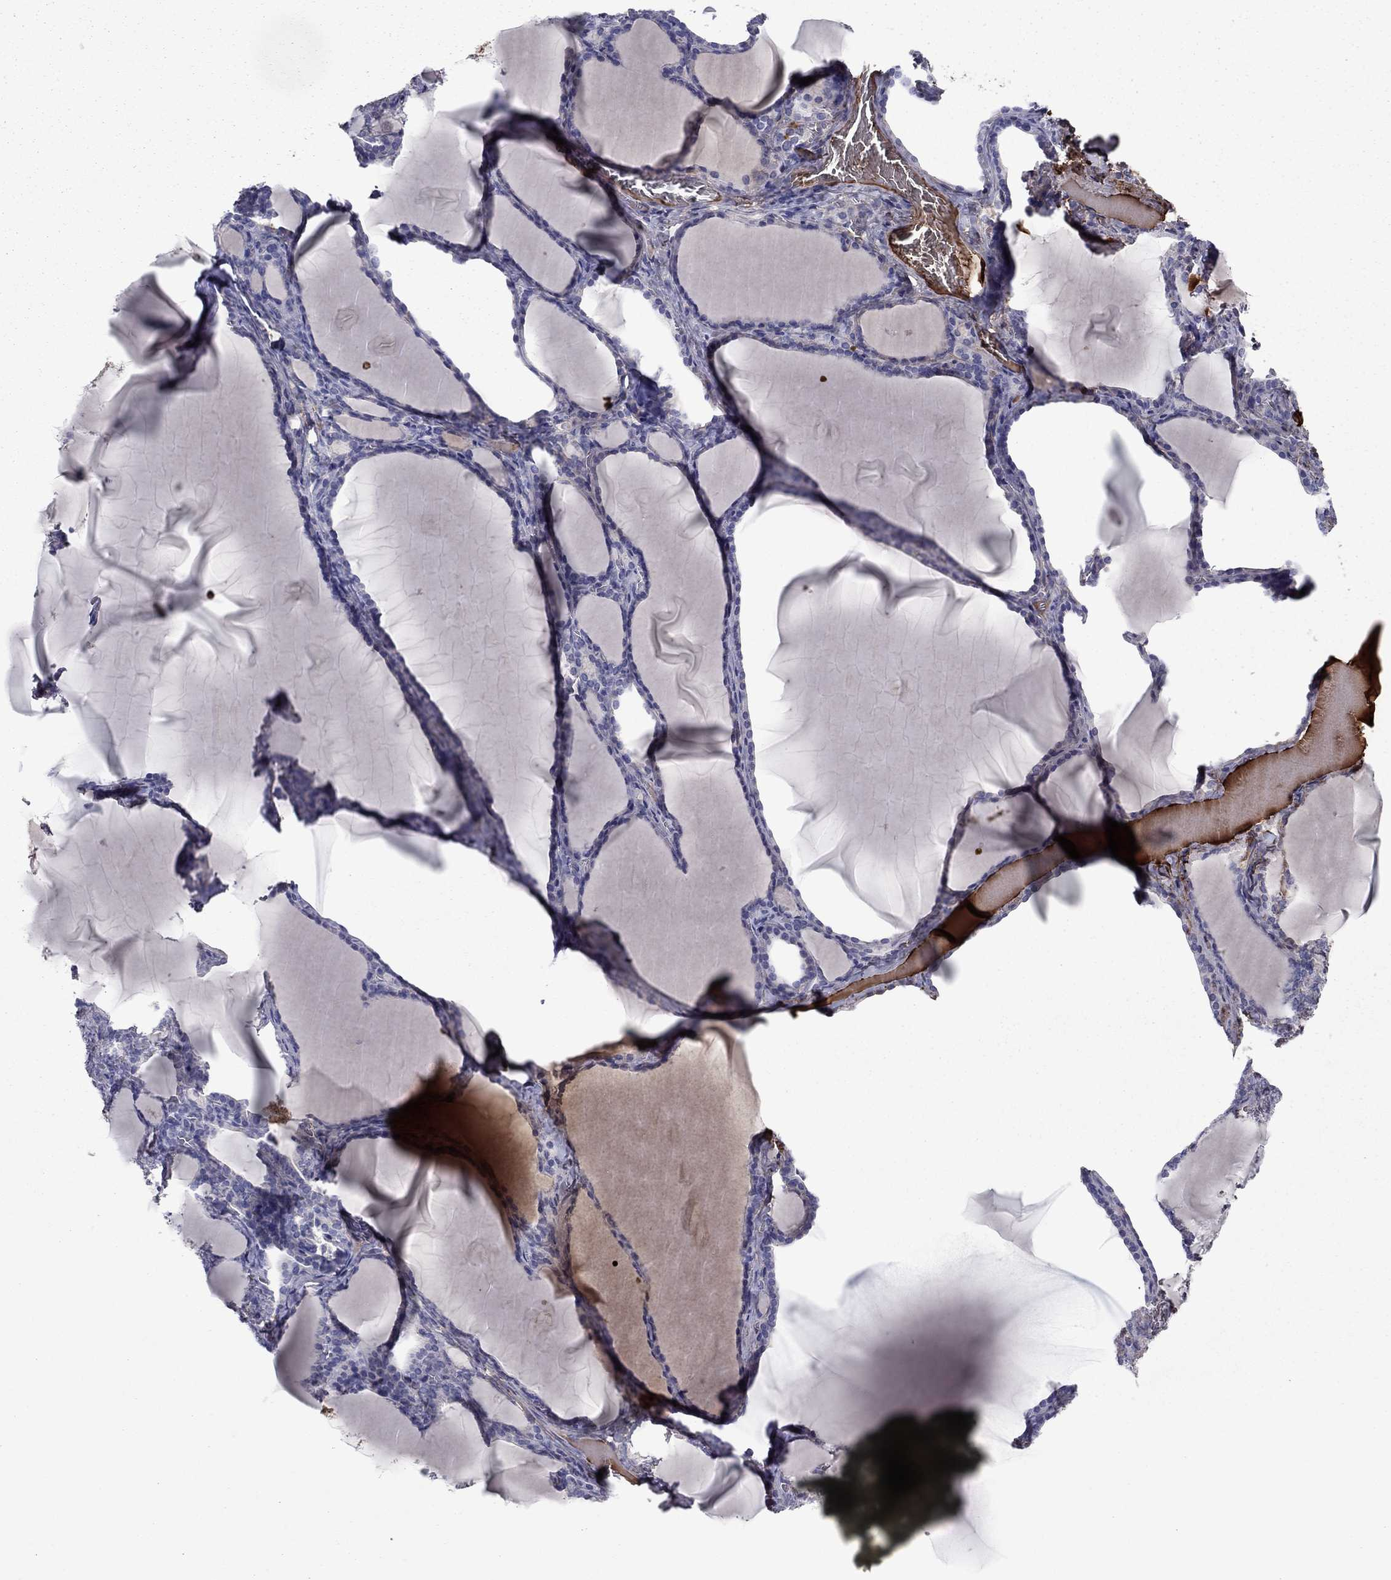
{"staining": {"intensity": "moderate", "quantity": "<25%", "location": "cytoplasmic/membranous"}, "tissue": "thyroid gland", "cell_type": "Glandular cells", "image_type": "normal", "snomed": [{"axis": "morphology", "description": "Normal tissue, NOS"}, {"axis": "morphology", "description": "Hyperplasia, NOS"}, {"axis": "topography", "description": "Thyroid gland"}], "caption": "The histopathology image reveals a brown stain indicating the presence of a protein in the cytoplasmic/membranous of glandular cells in thyroid gland. The staining was performed using DAB (3,3'-diaminobenzidine) to visualize the protein expression in brown, while the nuclei were stained in blue with hematoxylin (Magnification: 20x).", "gene": "HPX", "patient": {"sex": "female", "age": 27}}